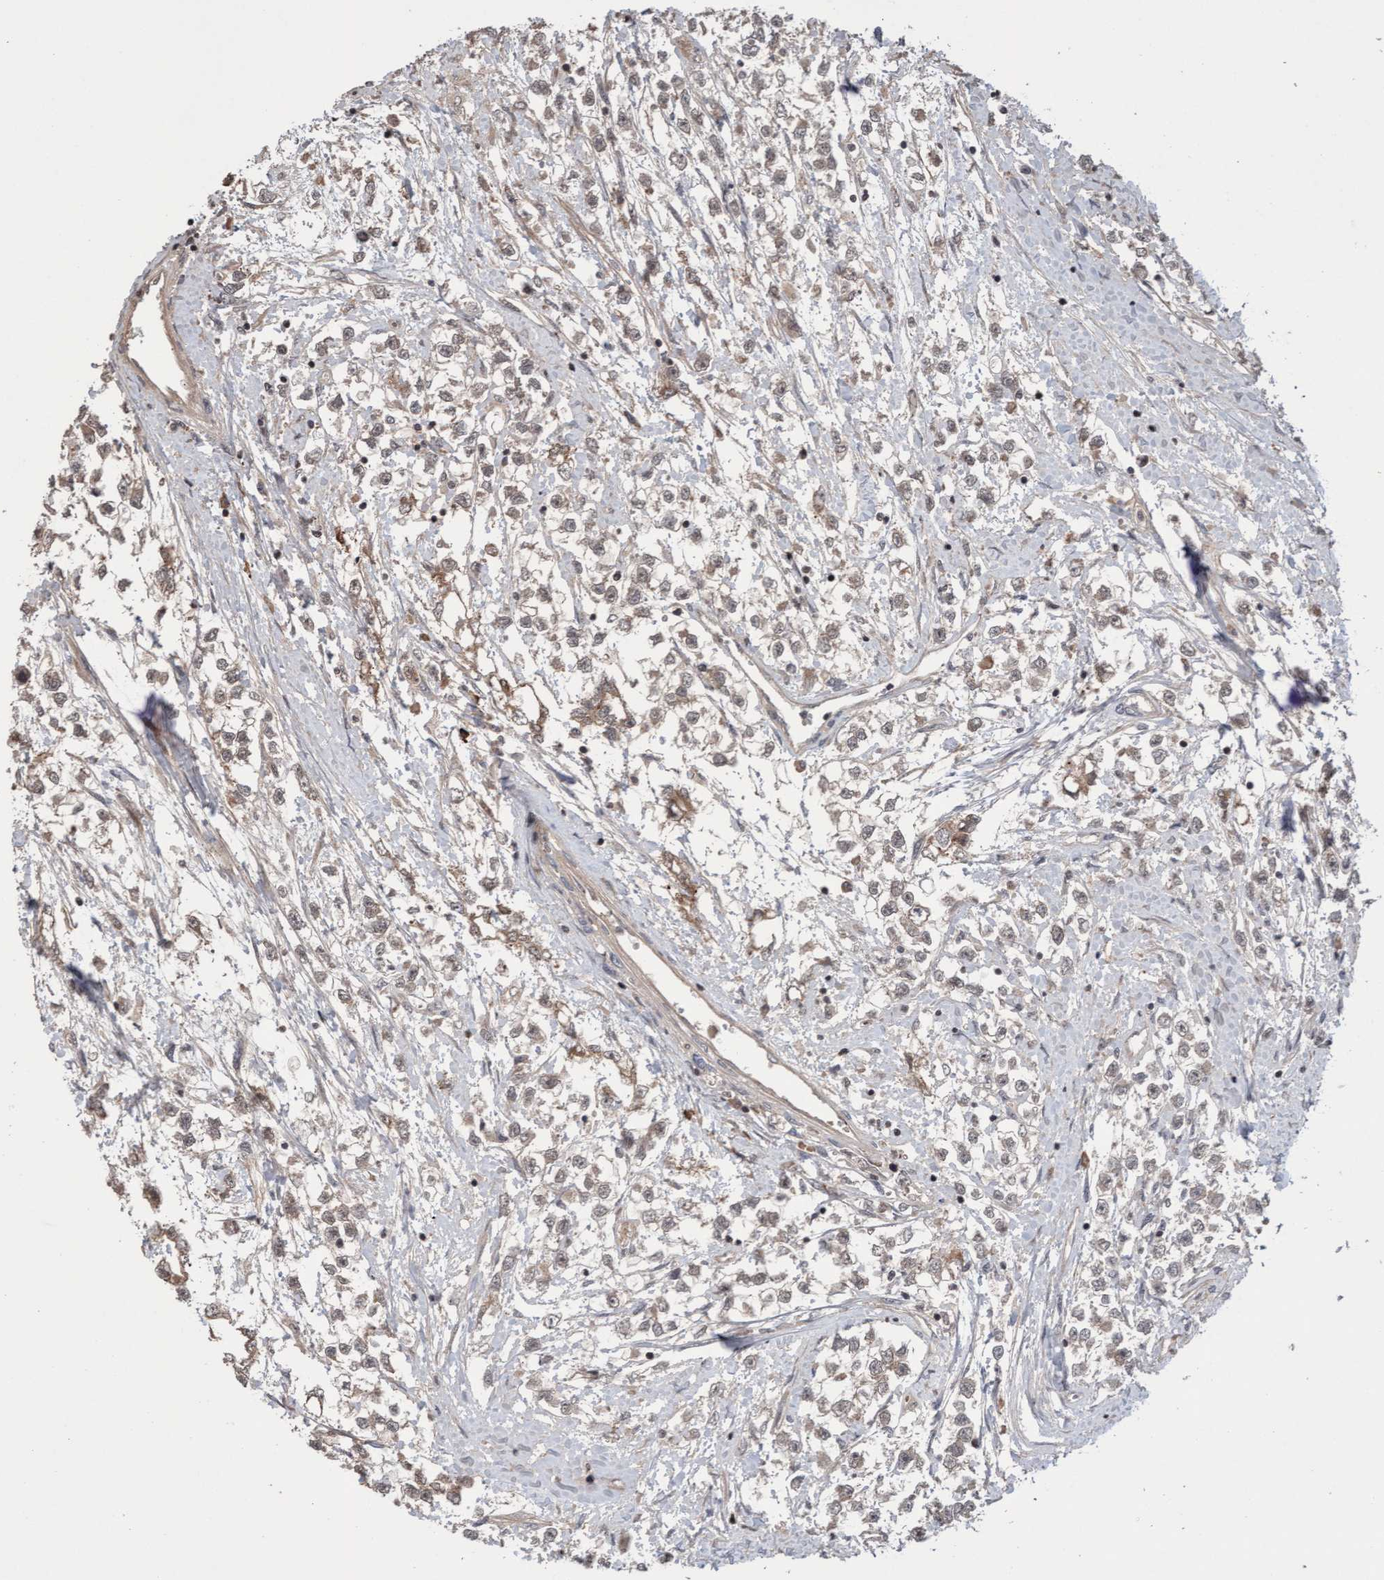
{"staining": {"intensity": "weak", "quantity": ">75%", "location": "cytoplasmic/membranous"}, "tissue": "testis cancer", "cell_type": "Tumor cells", "image_type": "cancer", "snomed": [{"axis": "morphology", "description": "Seminoma, NOS"}, {"axis": "morphology", "description": "Carcinoma, Embryonal, NOS"}, {"axis": "topography", "description": "Testis"}], "caption": "Human testis cancer (seminoma) stained with a brown dye exhibits weak cytoplasmic/membranous positive positivity in about >75% of tumor cells.", "gene": "PECR", "patient": {"sex": "male", "age": 51}}